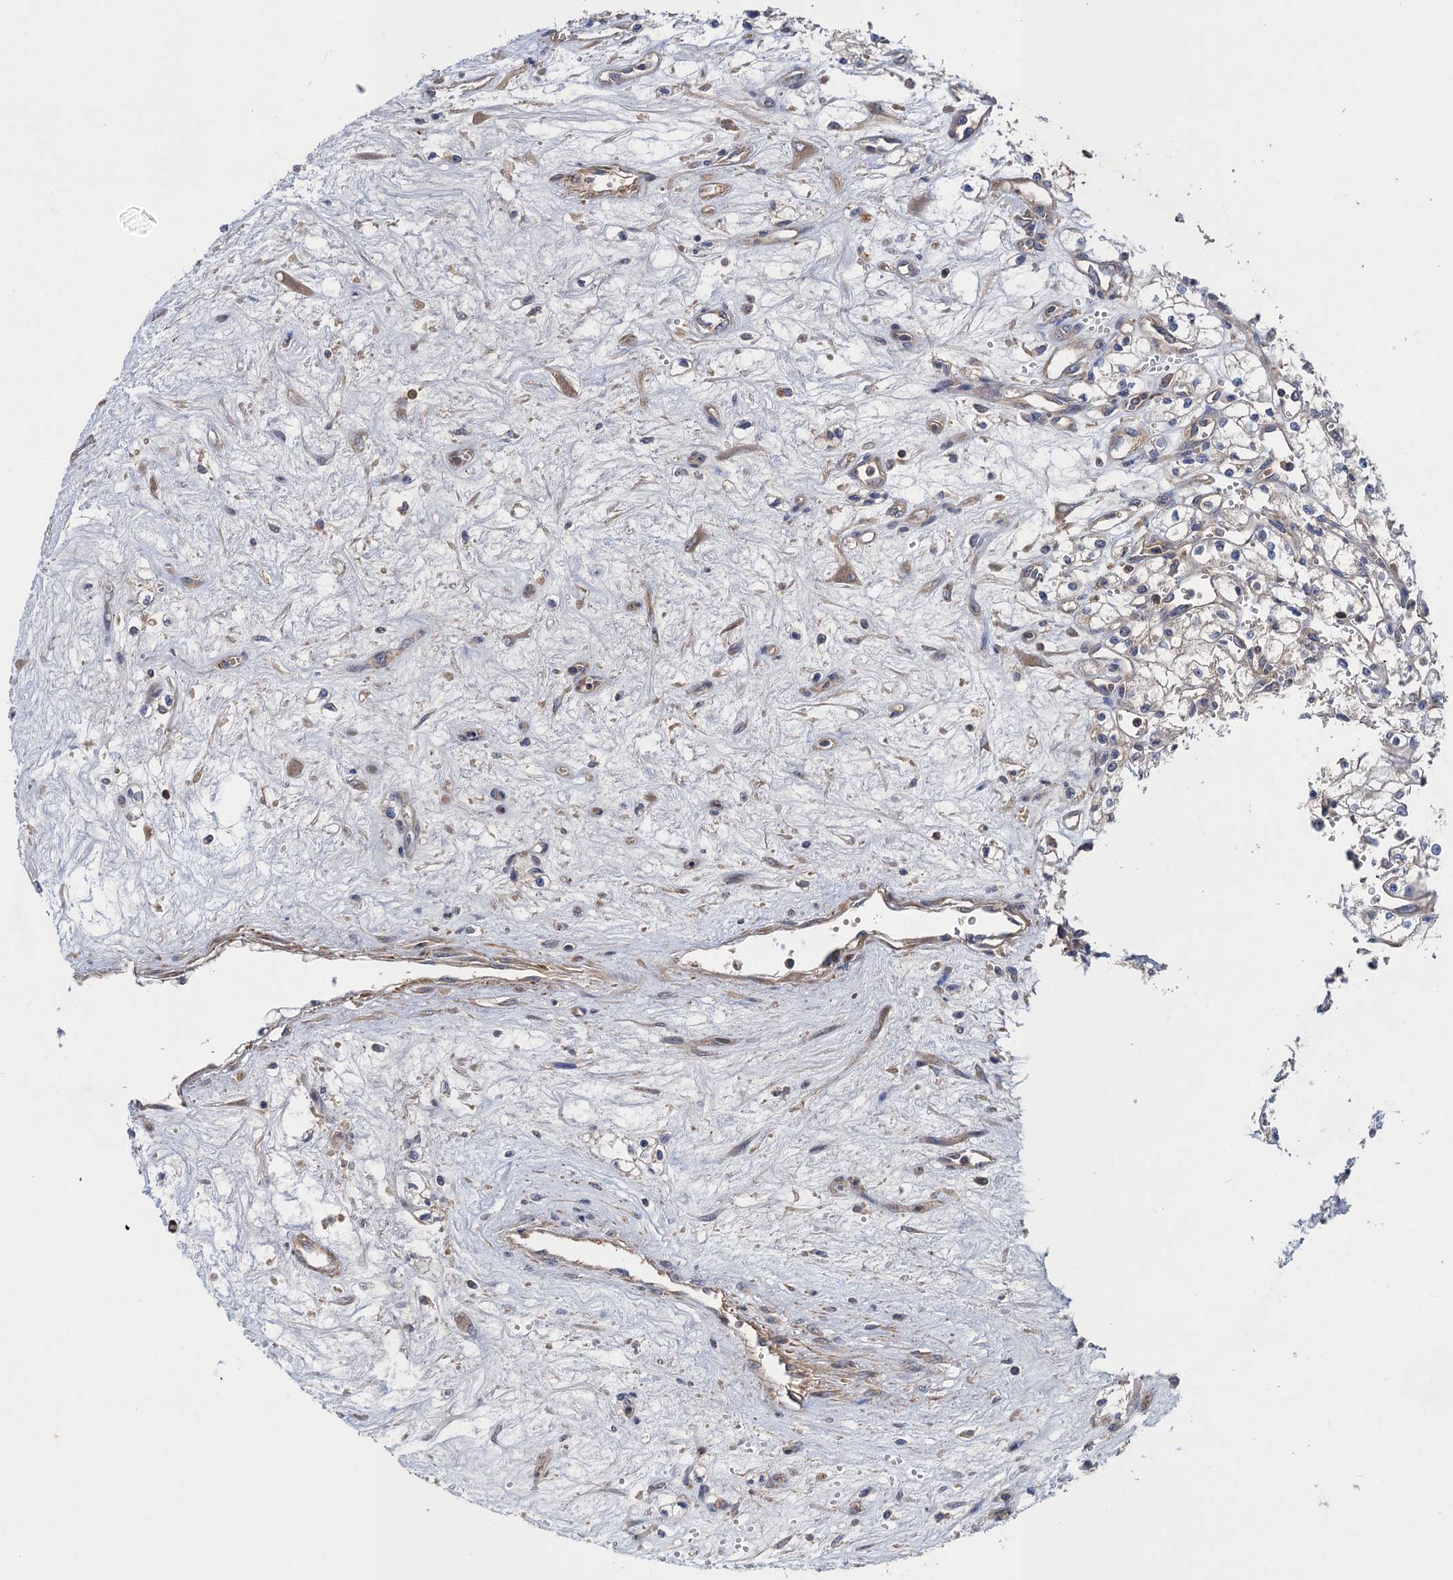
{"staining": {"intensity": "weak", "quantity": "<25%", "location": "cytoplasmic/membranous"}, "tissue": "renal cancer", "cell_type": "Tumor cells", "image_type": "cancer", "snomed": [{"axis": "morphology", "description": "Adenocarcinoma, NOS"}, {"axis": "topography", "description": "Kidney"}], "caption": "DAB immunohistochemical staining of renal cancer reveals no significant positivity in tumor cells.", "gene": "DGKA", "patient": {"sex": "male", "age": 59}}